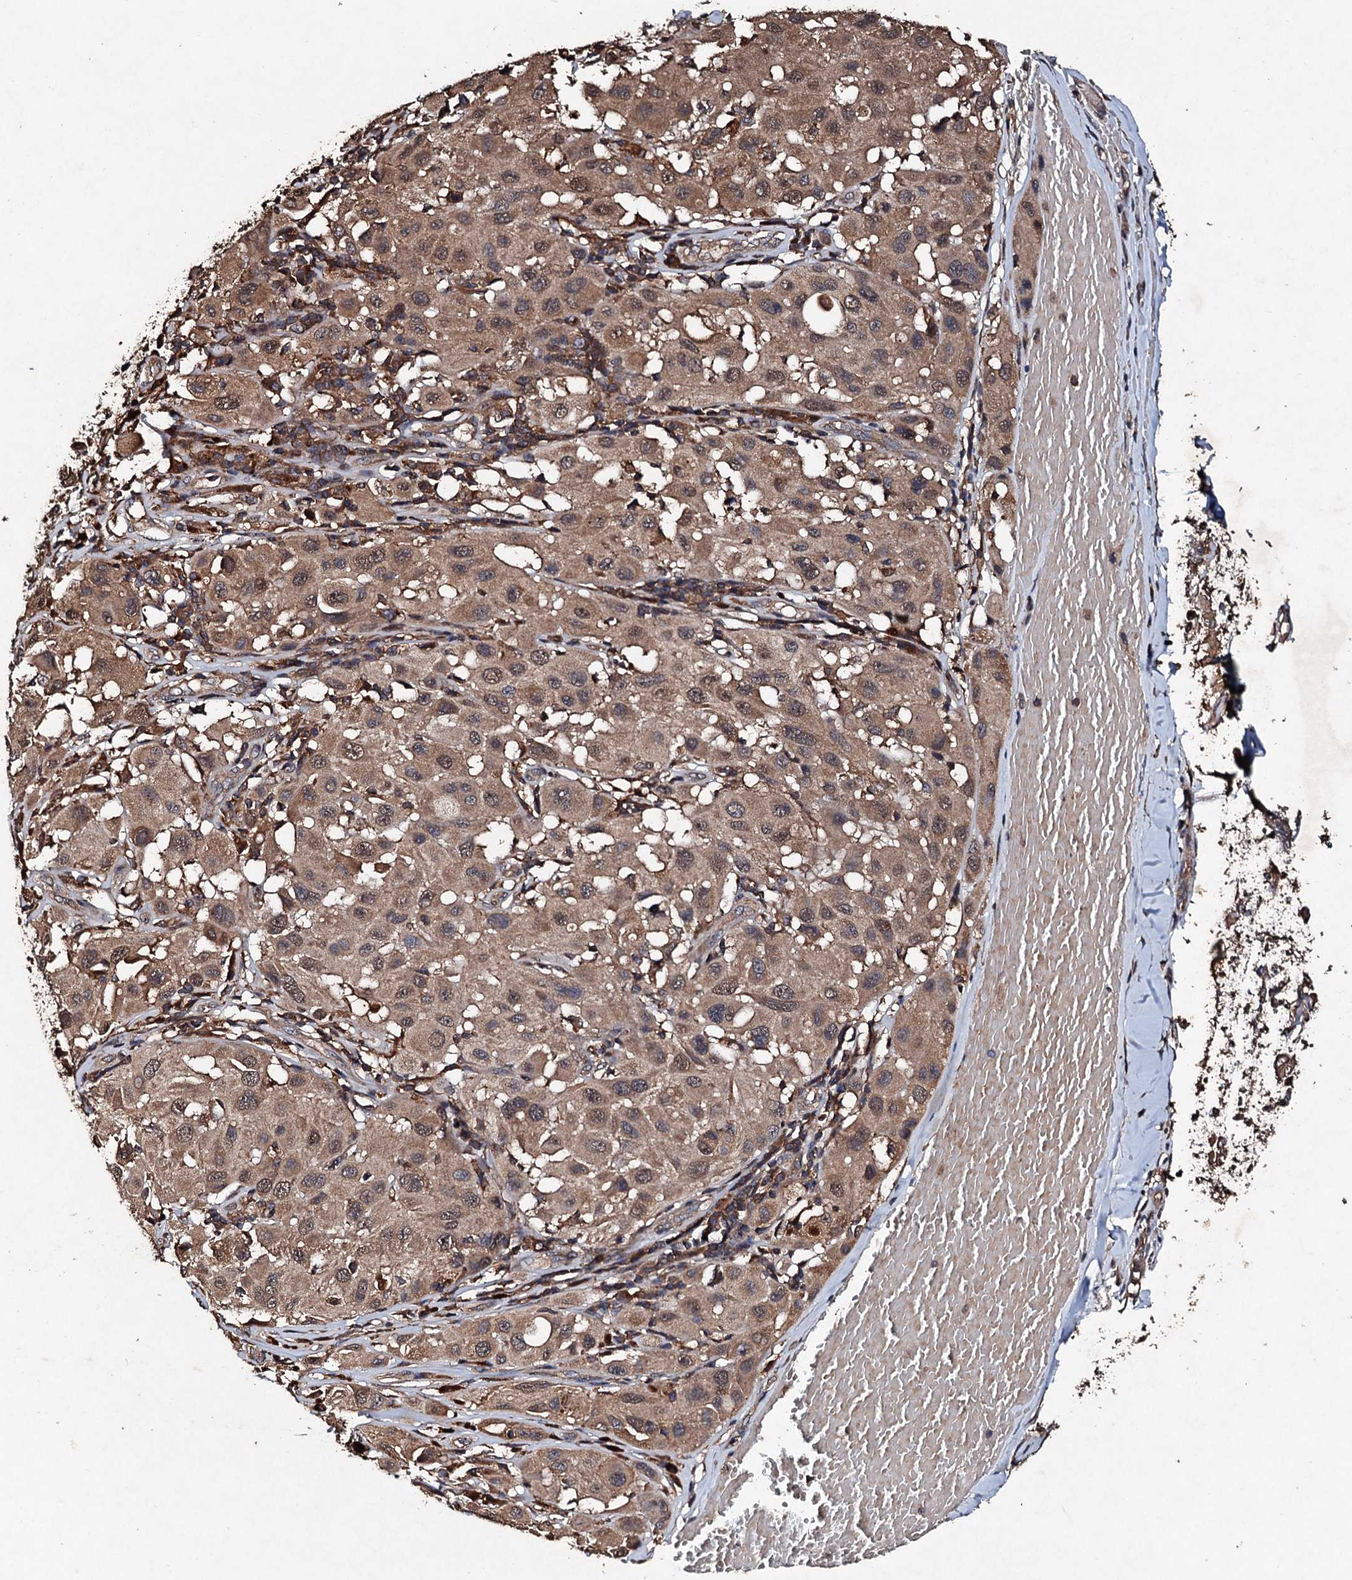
{"staining": {"intensity": "moderate", "quantity": ">75%", "location": "cytoplasmic/membranous,nuclear"}, "tissue": "melanoma", "cell_type": "Tumor cells", "image_type": "cancer", "snomed": [{"axis": "morphology", "description": "Malignant melanoma, Metastatic site"}, {"axis": "topography", "description": "Skin"}], "caption": "Approximately >75% of tumor cells in human malignant melanoma (metastatic site) exhibit moderate cytoplasmic/membranous and nuclear protein positivity as visualized by brown immunohistochemical staining.", "gene": "KERA", "patient": {"sex": "male", "age": 41}}